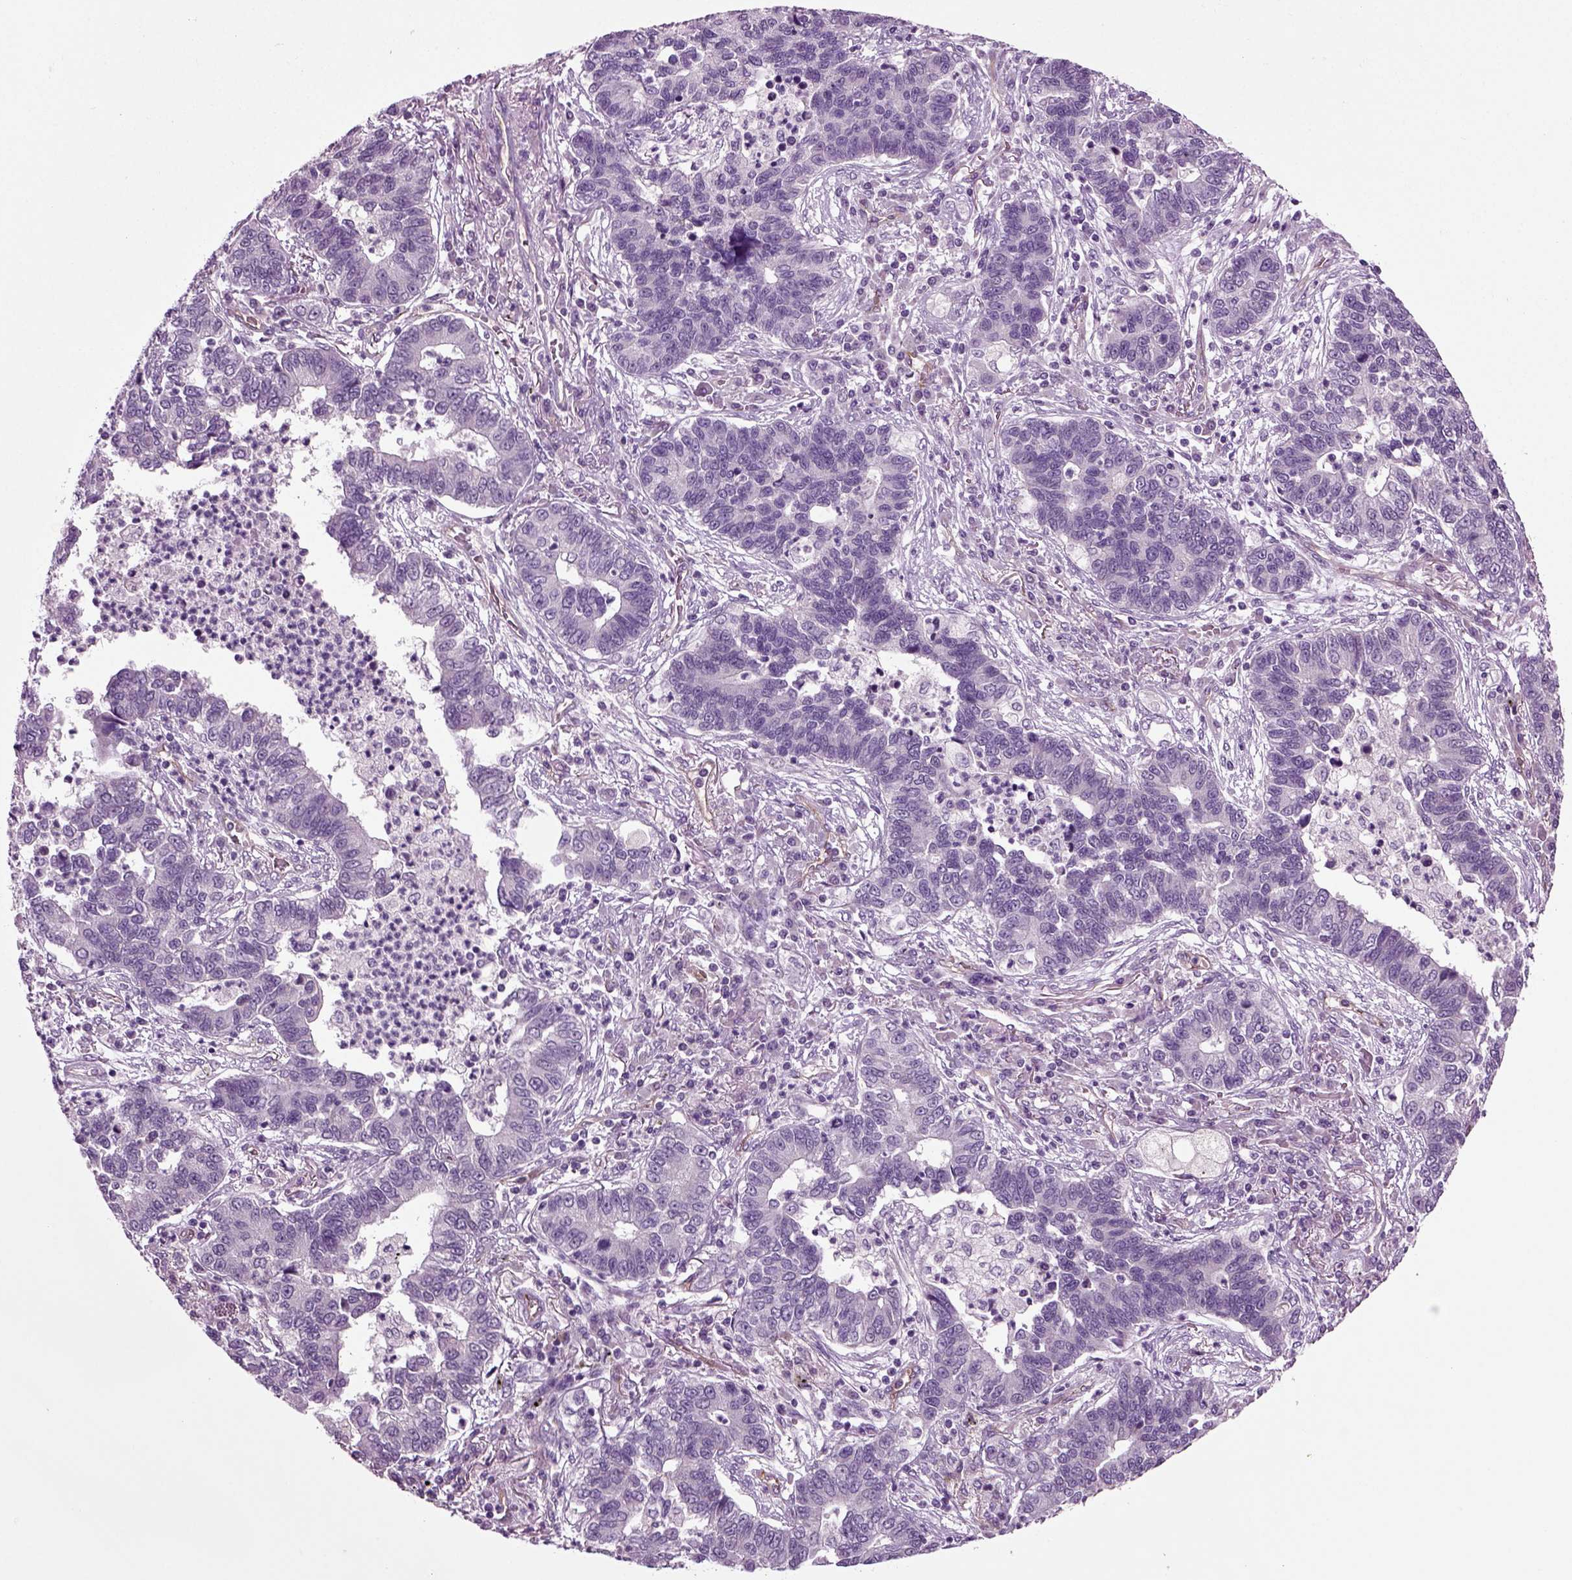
{"staining": {"intensity": "negative", "quantity": "none", "location": "none"}, "tissue": "lung cancer", "cell_type": "Tumor cells", "image_type": "cancer", "snomed": [{"axis": "morphology", "description": "Adenocarcinoma, NOS"}, {"axis": "topography", "description": "Lung"}], "caption": "This is a histopathology image of immunohistochemistry staining of lung cancer (adenocarcinoma), which shows no positivity in tumor cells.", "gene": "COL9A2", "patient": {"sex": "female", "age": 57}}